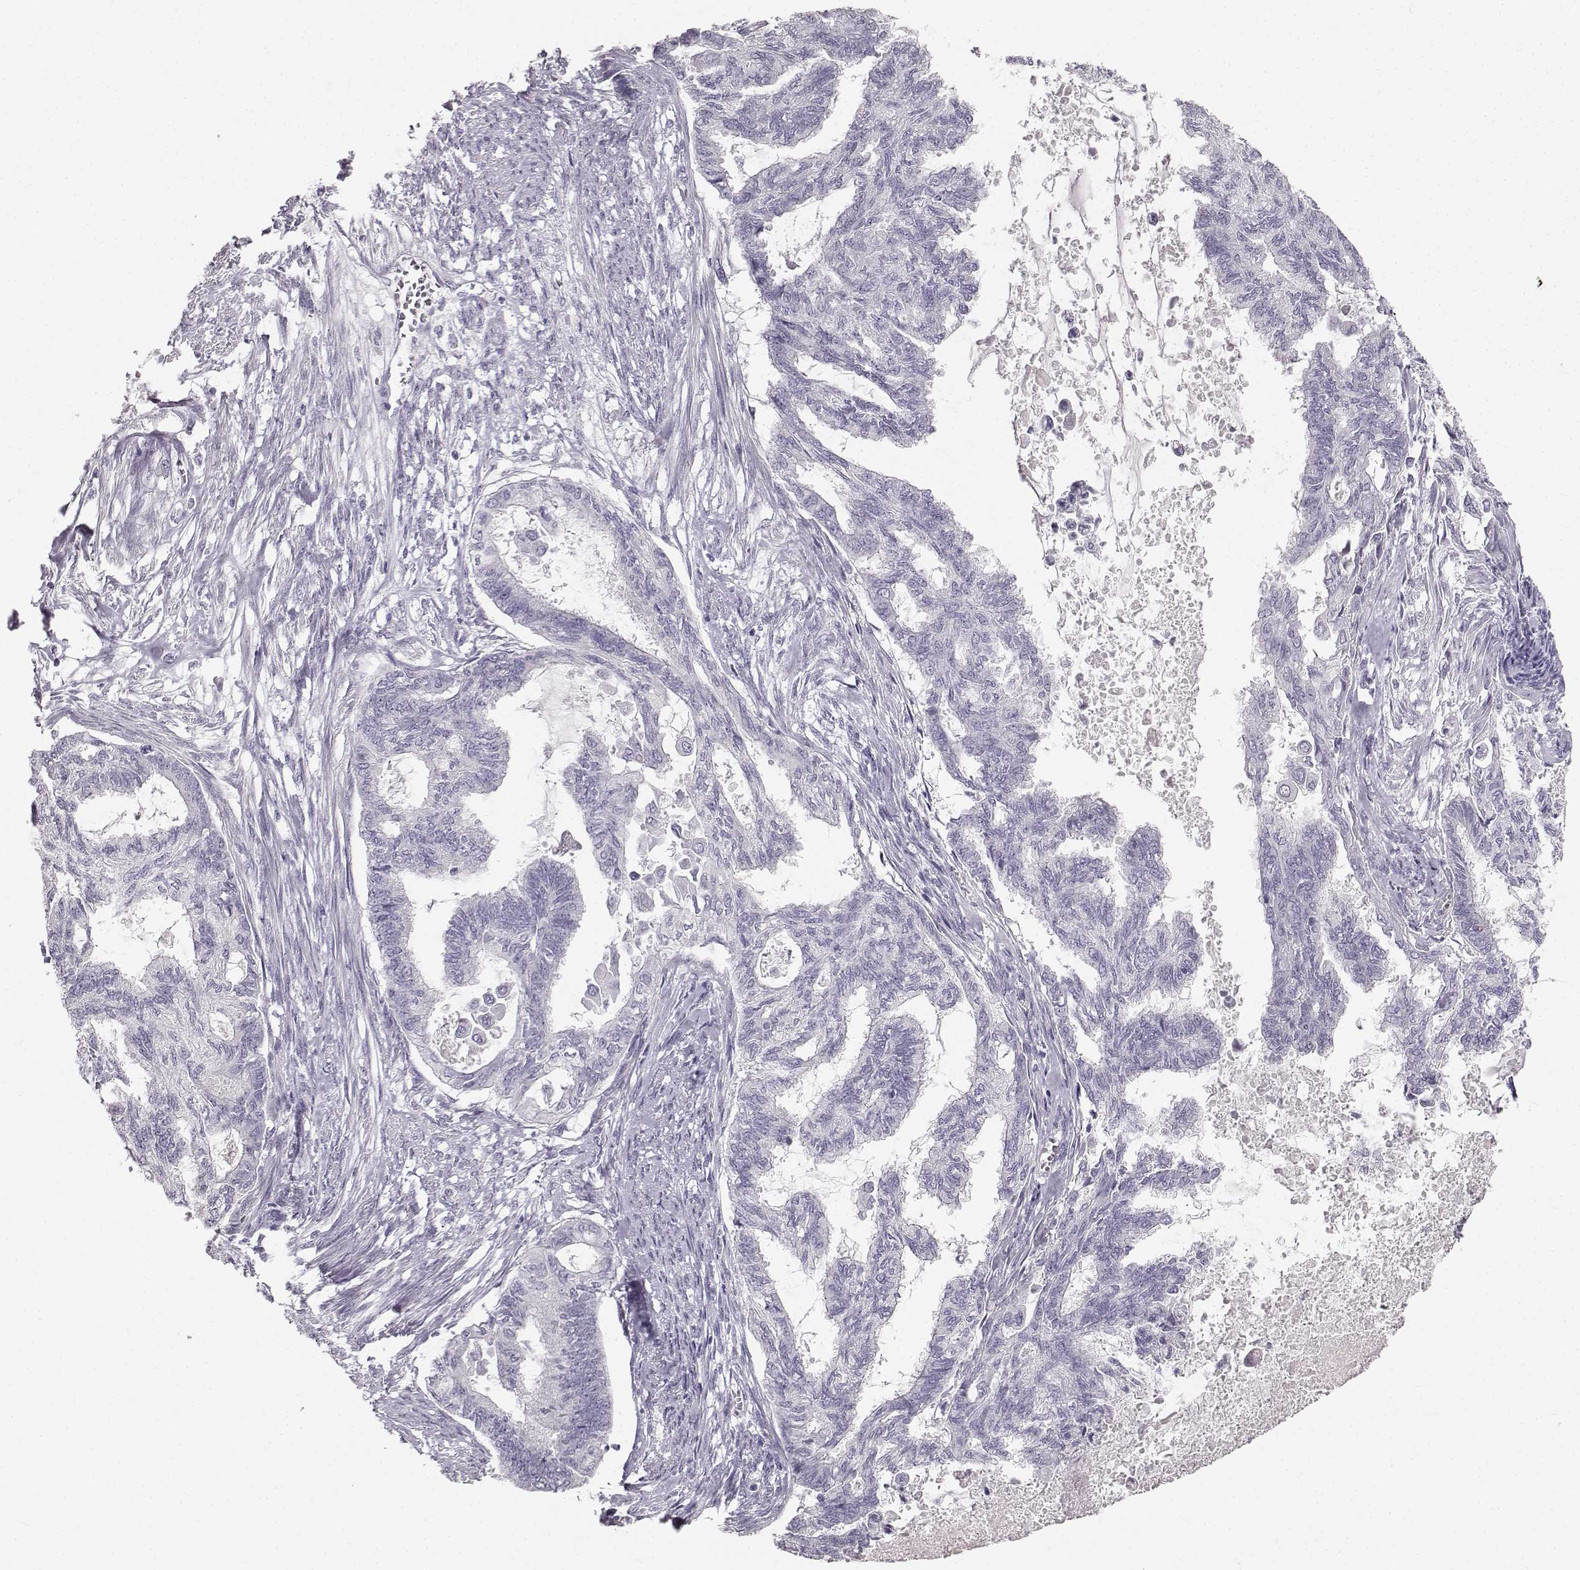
{"staining": {"intensity": "negative", "quantity": "none", "location": "none"}, "tissue": "endometrial cancer", "cell_type": "Tumor cells", "image_type": "cancer", "snomed": [{"axis": "morphology", "description": "Adenocarcinoma, NOS"}, {"axis": "topography", "description": "Endometrium"}], "caption": "A photomicrograph of human endometrial adenocarcinoma is negative for staining in tumor cells.", "gene": "OIP5", "patient": {"sex": "female", "age": 86}}